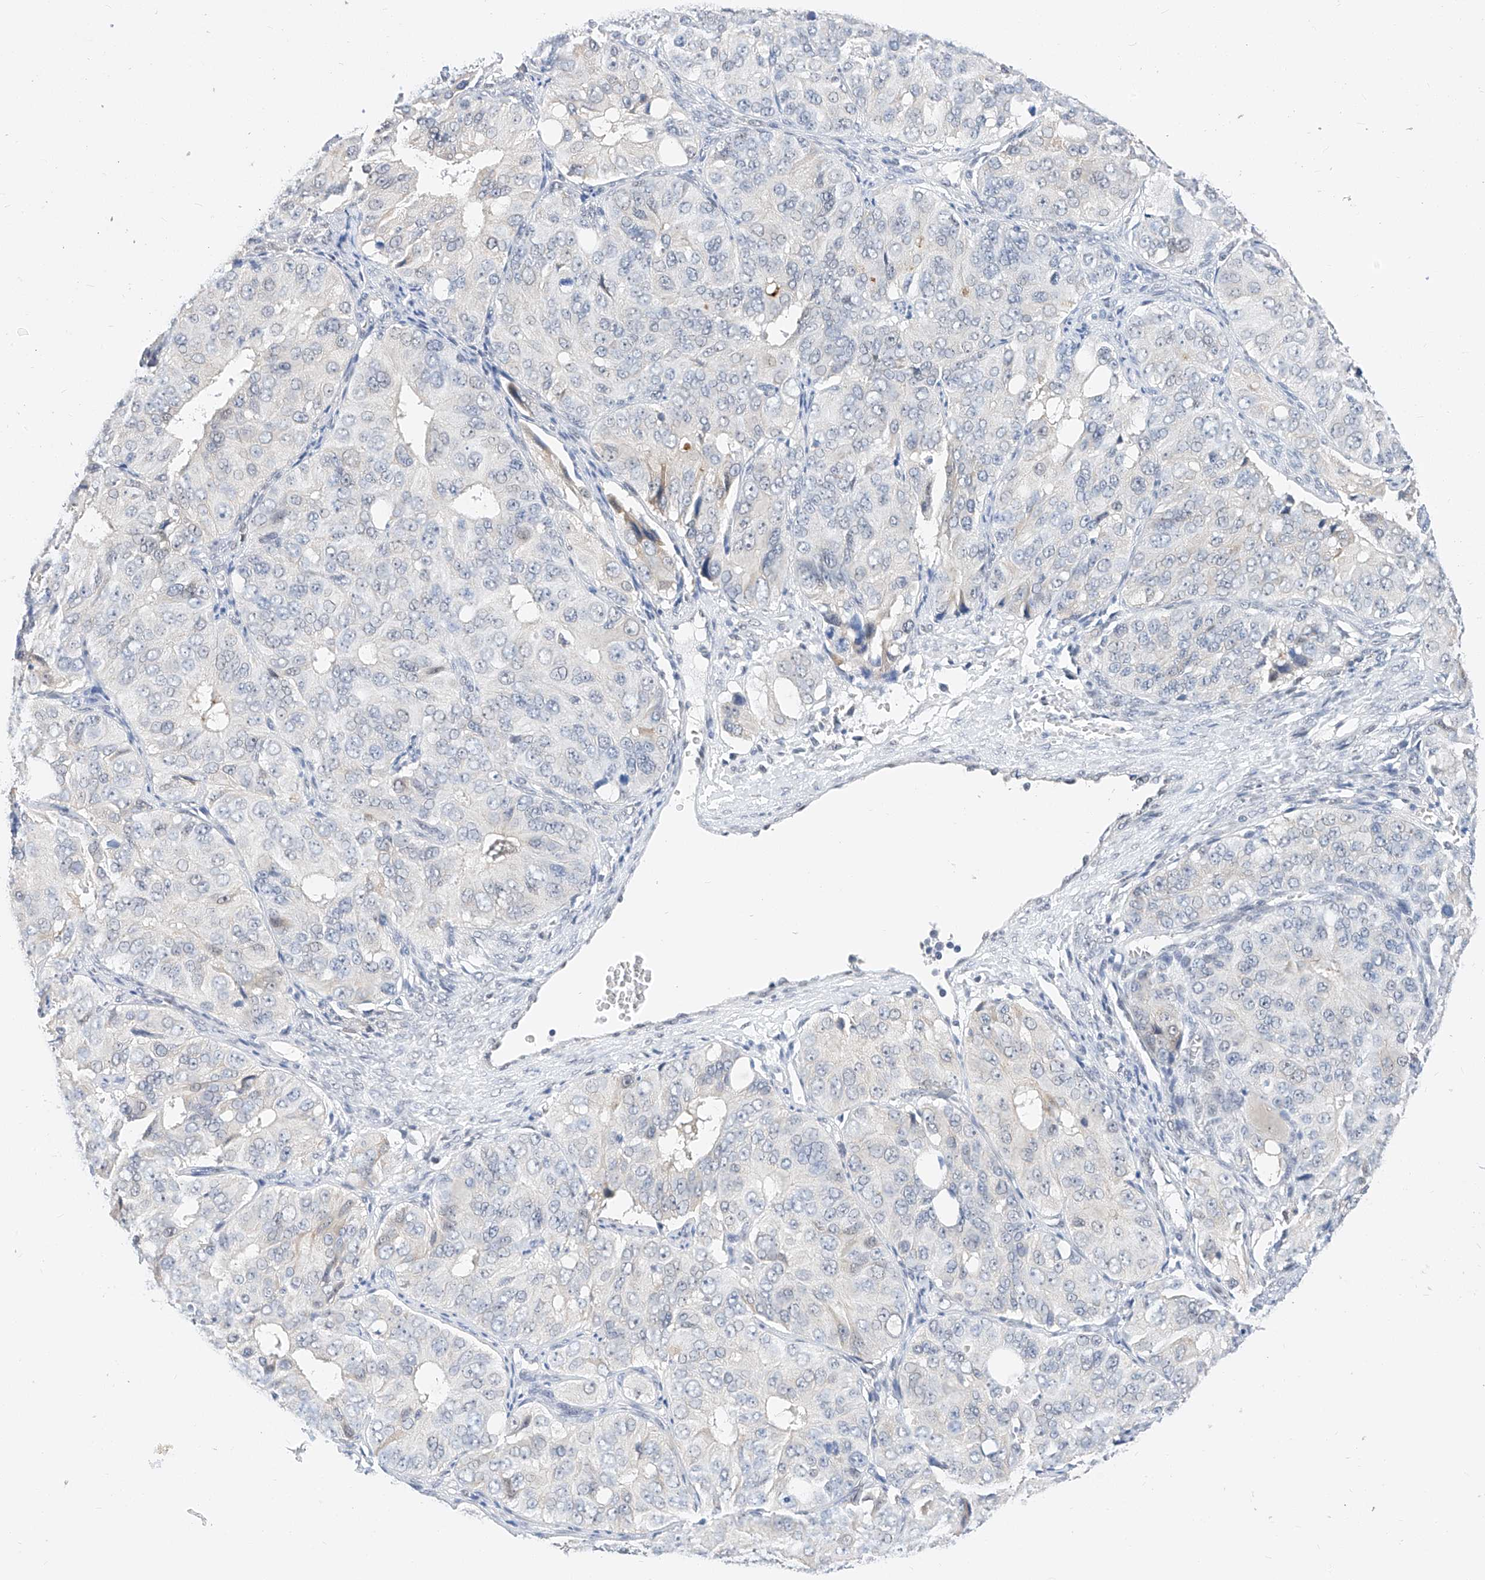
{"staining": {"intensity": "negative", "quantity": "none", "location": "none"}, "tissue": "ovarian cancer", "cell_type": "Tumor cells", "image_type": "cancer", "snomed": [{"axis": "morphology", "description": "Carcinoma, endometroid"}, {"axis": "topography", "description": "Ovary"}], "caption": "Immunohistochemistry image of human ovarian cancer stained for a protein (brown), which reveals no staining in tumor cells.", "gene": "KCNJ1", "patient": {"sex": "female", "age": 51}}